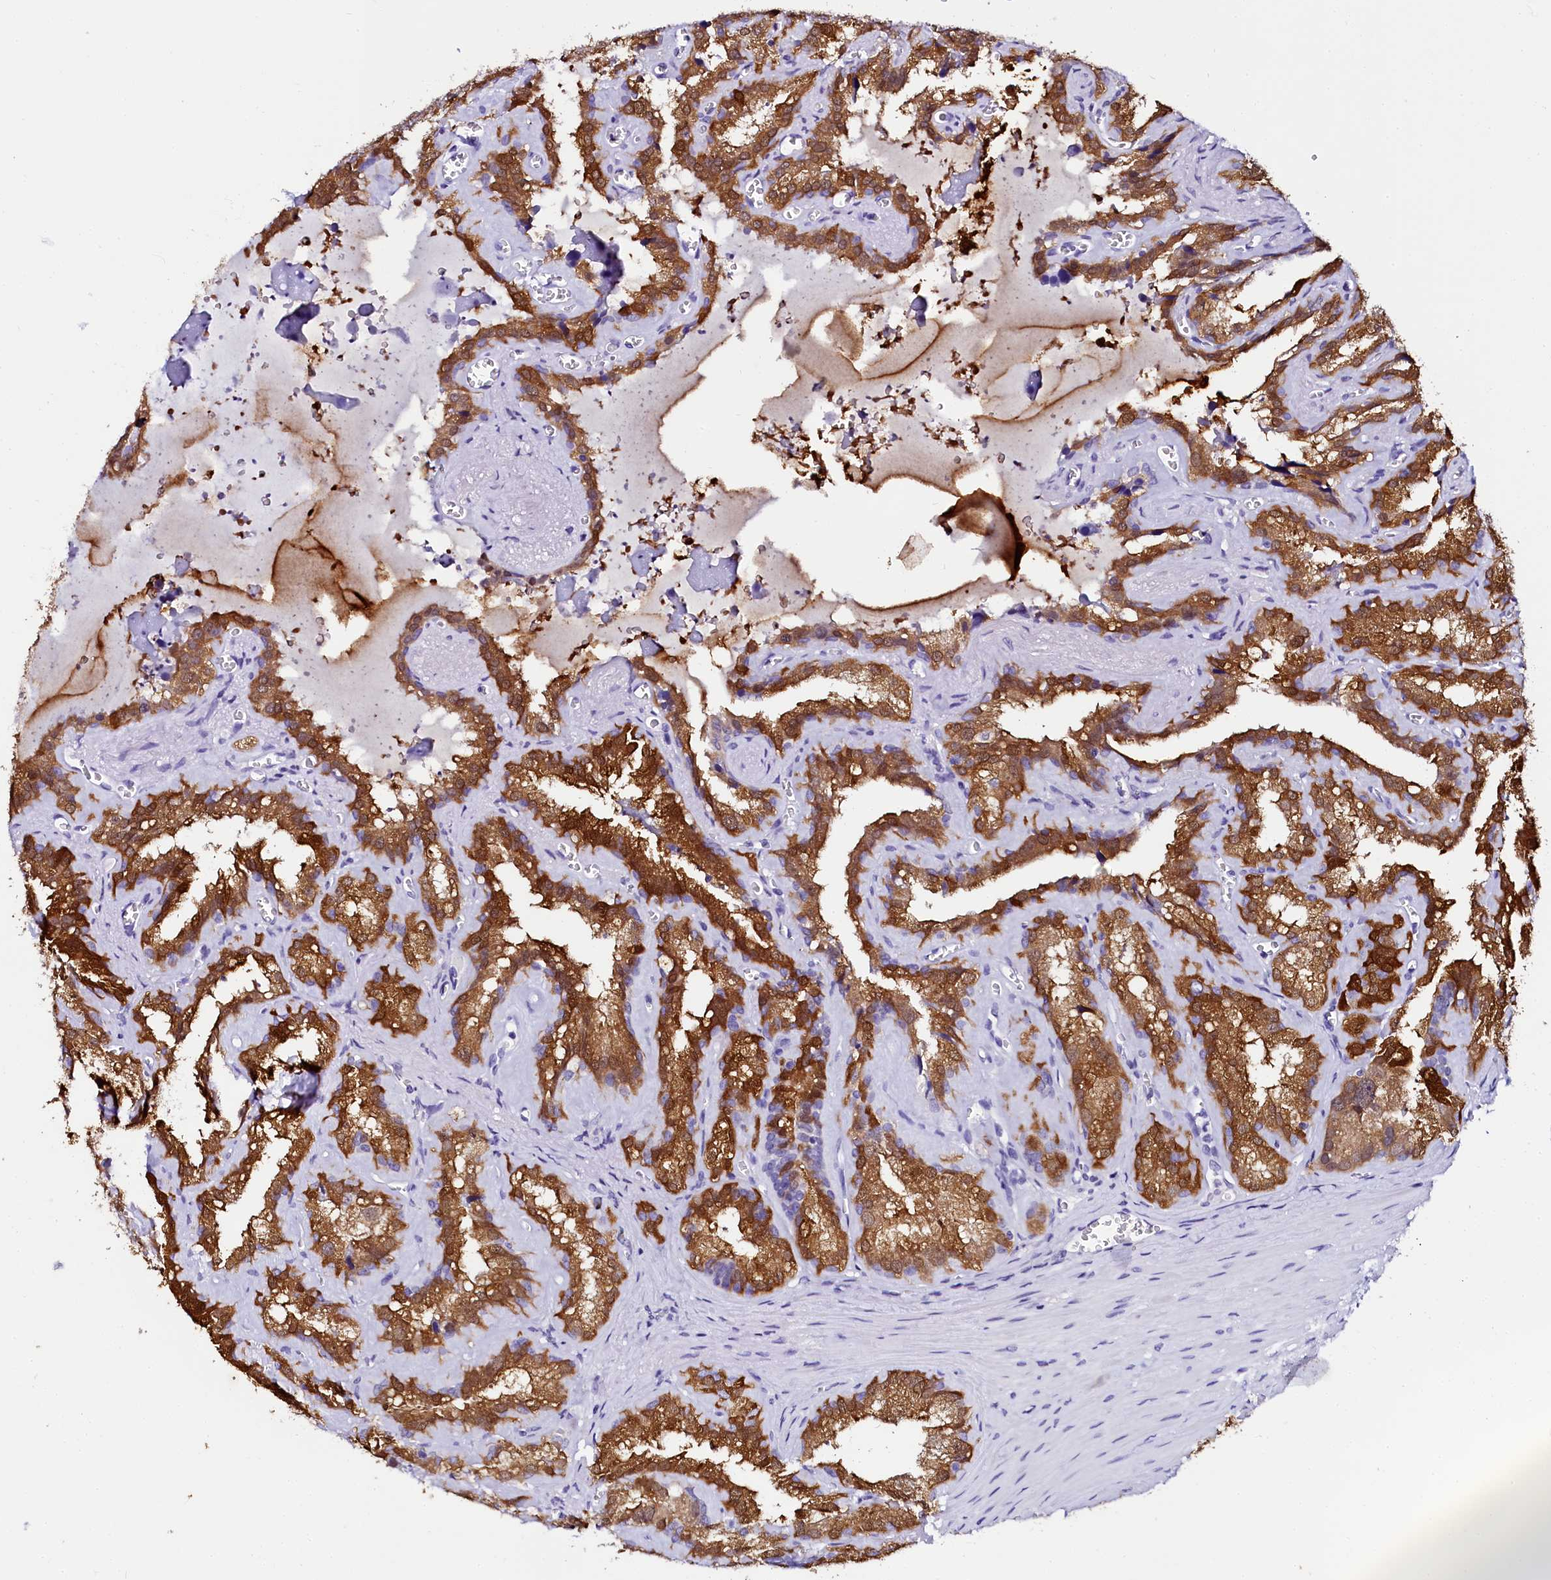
{"staining": {"intensity": "strong", "quantity": ">75%", "location": "cytoplasmic/membranous"}, "tissue": "seminal vesicle", "cell_type": "Glandular cells", "image_type": "normal", "snomed": [{"axis": "morphology", "description": "Normal tissue, NOS"}, {"axis": "topography", "description": "Prostate"}, {"axis": "topography", "description": "Seminal veicle"}], "caption": "Protein staining reveals strong cytoplasmic/membranous expression in approximately >75% of glandular cells in normal seminal vesicle. The staining was performed using DAB (3,3'-diaminobenzidine) to visualize the protein expression in brown, while the nuclei were stained in blue with hematoxylin (Magnification: 20x).", "gene": "SORD", "patient": {"sex": "male", "age": 59}}